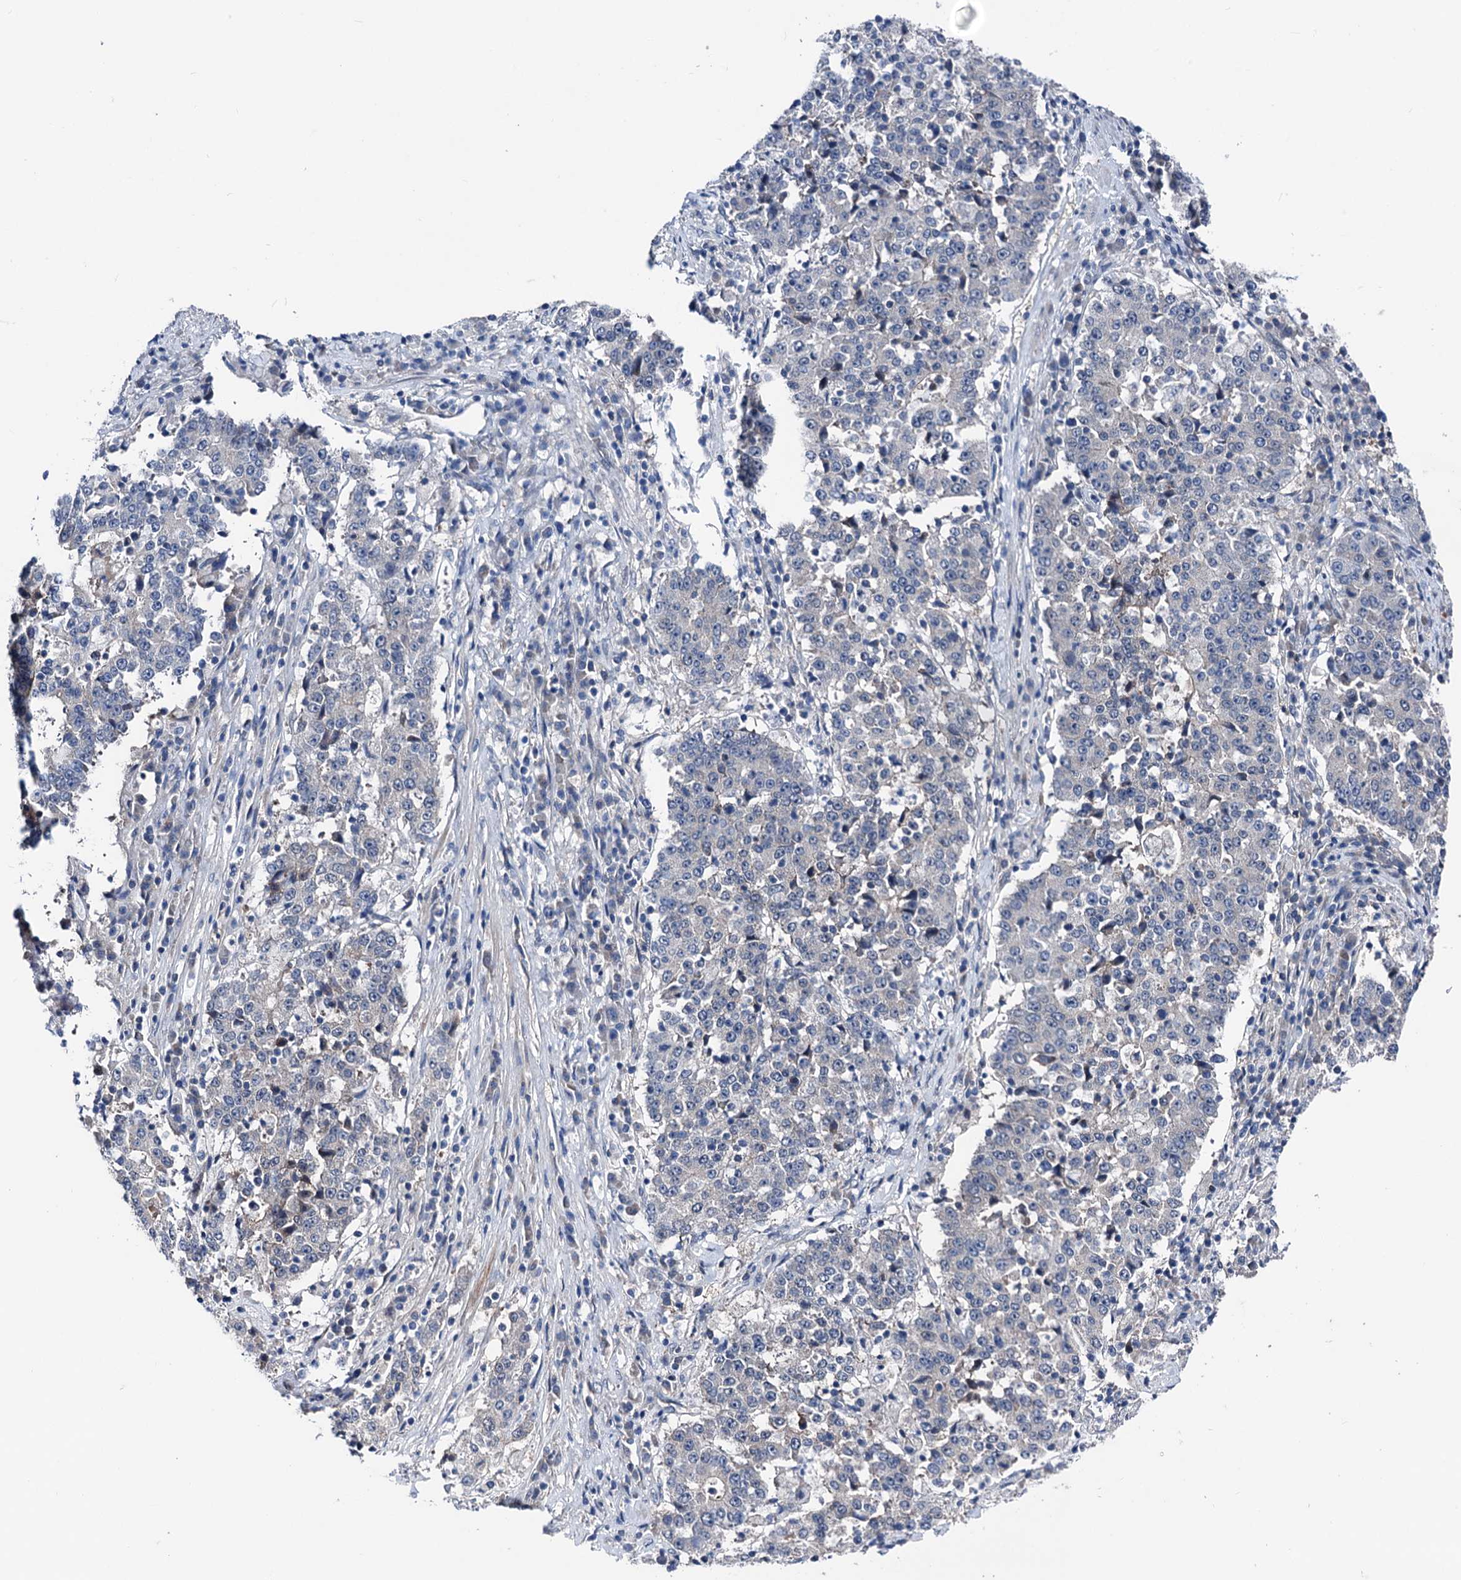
{"staining": {"intensity": "negative", "quantity": "none", "location": "none"}, "tissue": "stomach cancer", "cell_type": "Tumor cells", "image_type": "cancer", "snomed": [{"axis": "morphology", "description": "Adenocarcinoma, NOS"}, {"axis": "topography", "description": "Stomach"}], "caption": "There is no significant expression in tumor cells of stomach cancer.", "gene": "GLO1", "patient": {"sex": "male", "age": 59}}